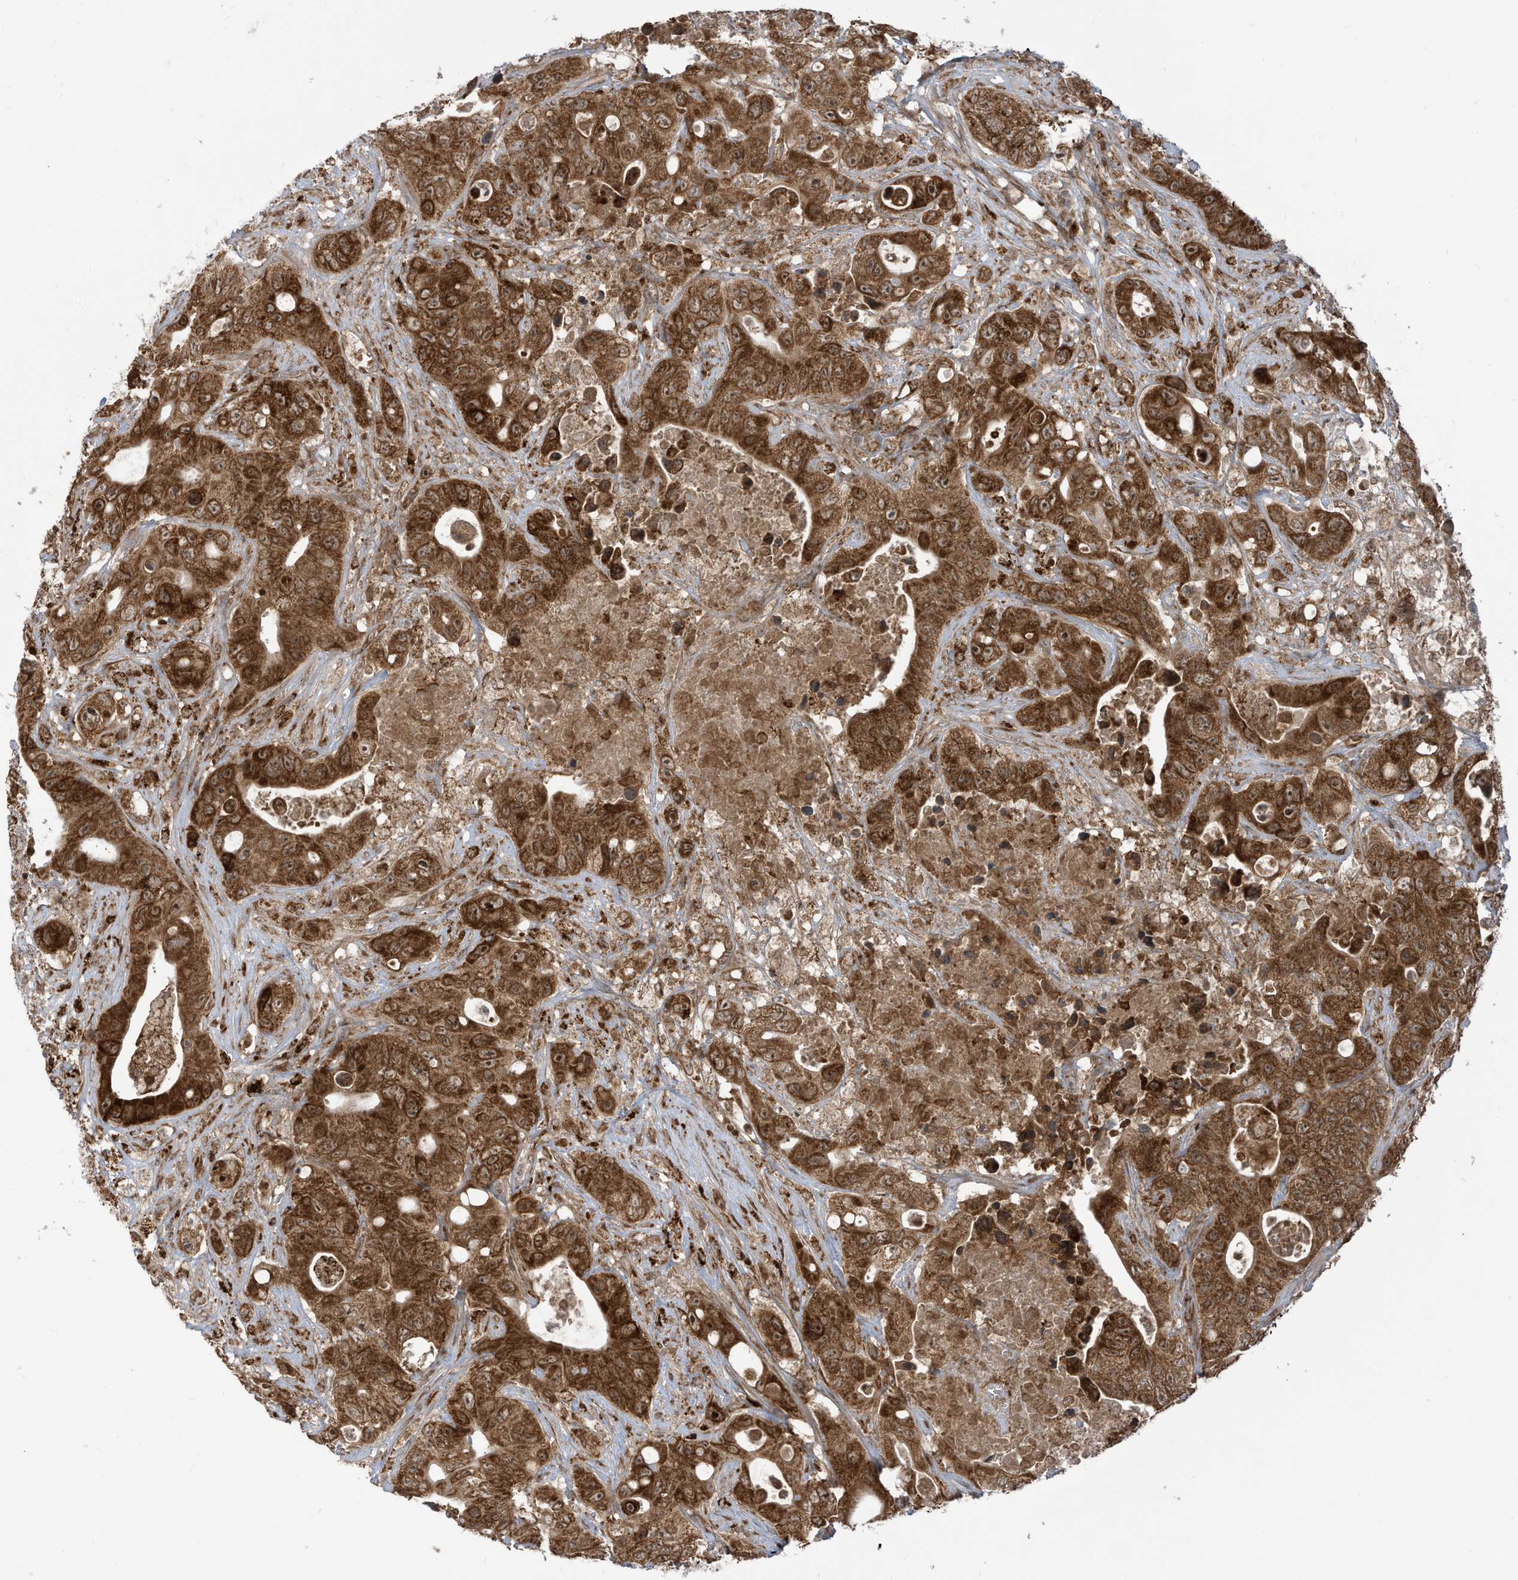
{"staining": {"intensity": "strong", "quantity": ">75%", "location": "cytoplasmic/membranous,nuclear"}, "tissue": "colorectal cancer", "cell_type": "Tumor cells", "image_type": "cancer", "snomed": [{"axis": "morphology", "description": "Adenocarcinoma, NOS"}, {"axis": "topography", "description": "Colon"}], "caption": "An IHC micrograph of tumor tissue is shown. Protein staining in brown labels strong cytoplasmic/membranous and nuclear positivity in colorectal adenocarcinoma within tumor cells.", "gene": "TRIM67", "patient": {"sex": "female", "age": 46}}